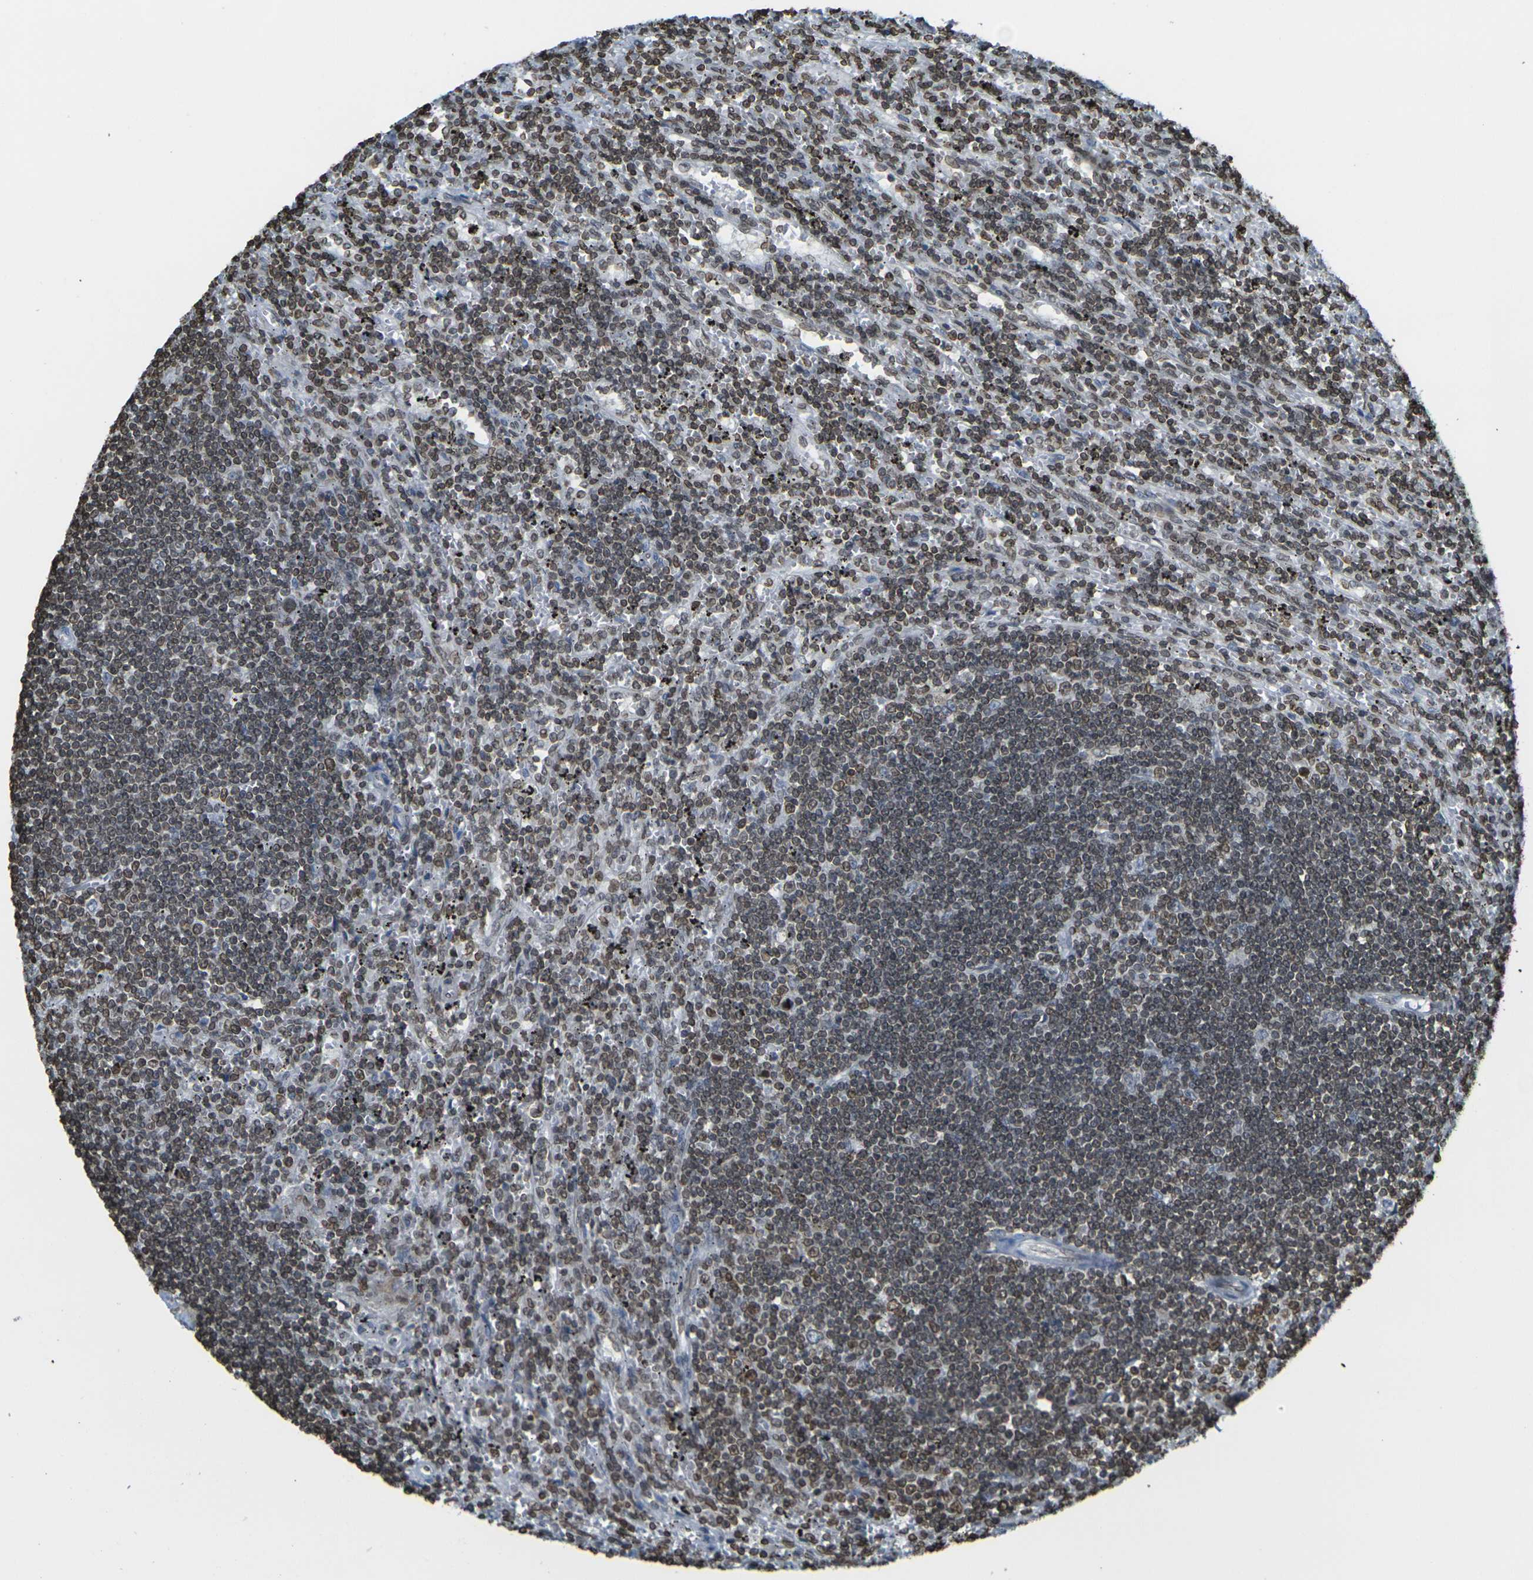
{"staining": {"intensity": "moderate", "quantity": ">75%", "location": "nuclear"}, "tissue": "lymphoma", "cell_type": "Tumor cells", "image_type": "cancer", "snomed": [{"axis": "morphology", "description": "Malignant lymphoma, non-Hodgkin's type, Low grade"}, {"axis": "topography", "description": "Spleen"}], "caption": "This photomicrograph displays IHC staining of human malignant lymphoma, non-Hodgkin's type (low-grade), with medium moderate nuclear positivity in approximately >75% of tumor cells.", "gene": "BRDT", "patient": {"sex": "male", "age": 76}}